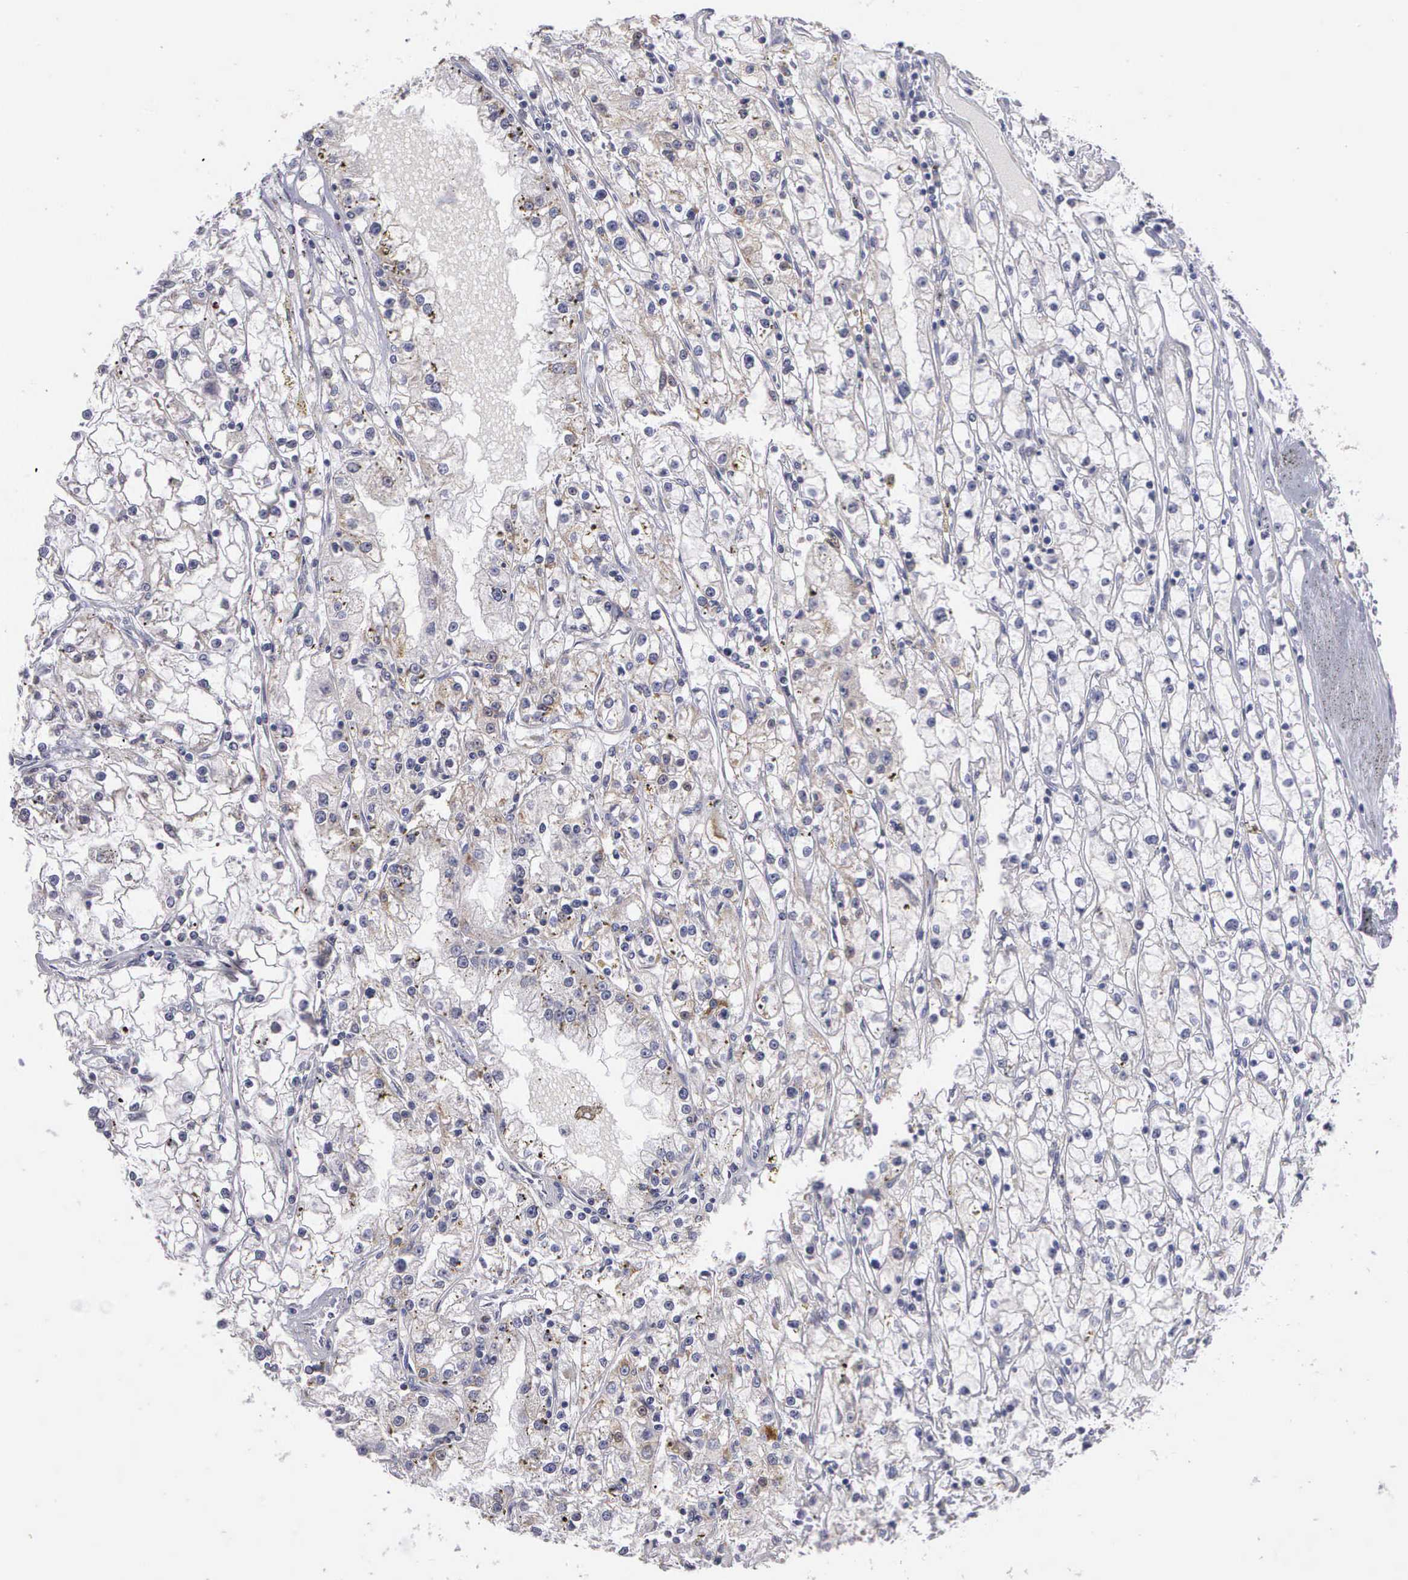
{"staining": {"intensity": "weak", "quantity": "<25%", "location": "cytoplasmic/membranous"}, "tissue": "renal cancer", "cell_type": "Tumor cells", "image_type": "cancer", "snomed": [{"axis": "morphology", "description": "Adenocarcinoma, NOS"}, {"axis": "topography", "description": "Kidney"}], "caption": "Immunohistochemistry (IHC) of human renal cancer displays no positivity in tumor cells.", "gene": "APOOL", "patient": {"sex": "male", "age": 56}}